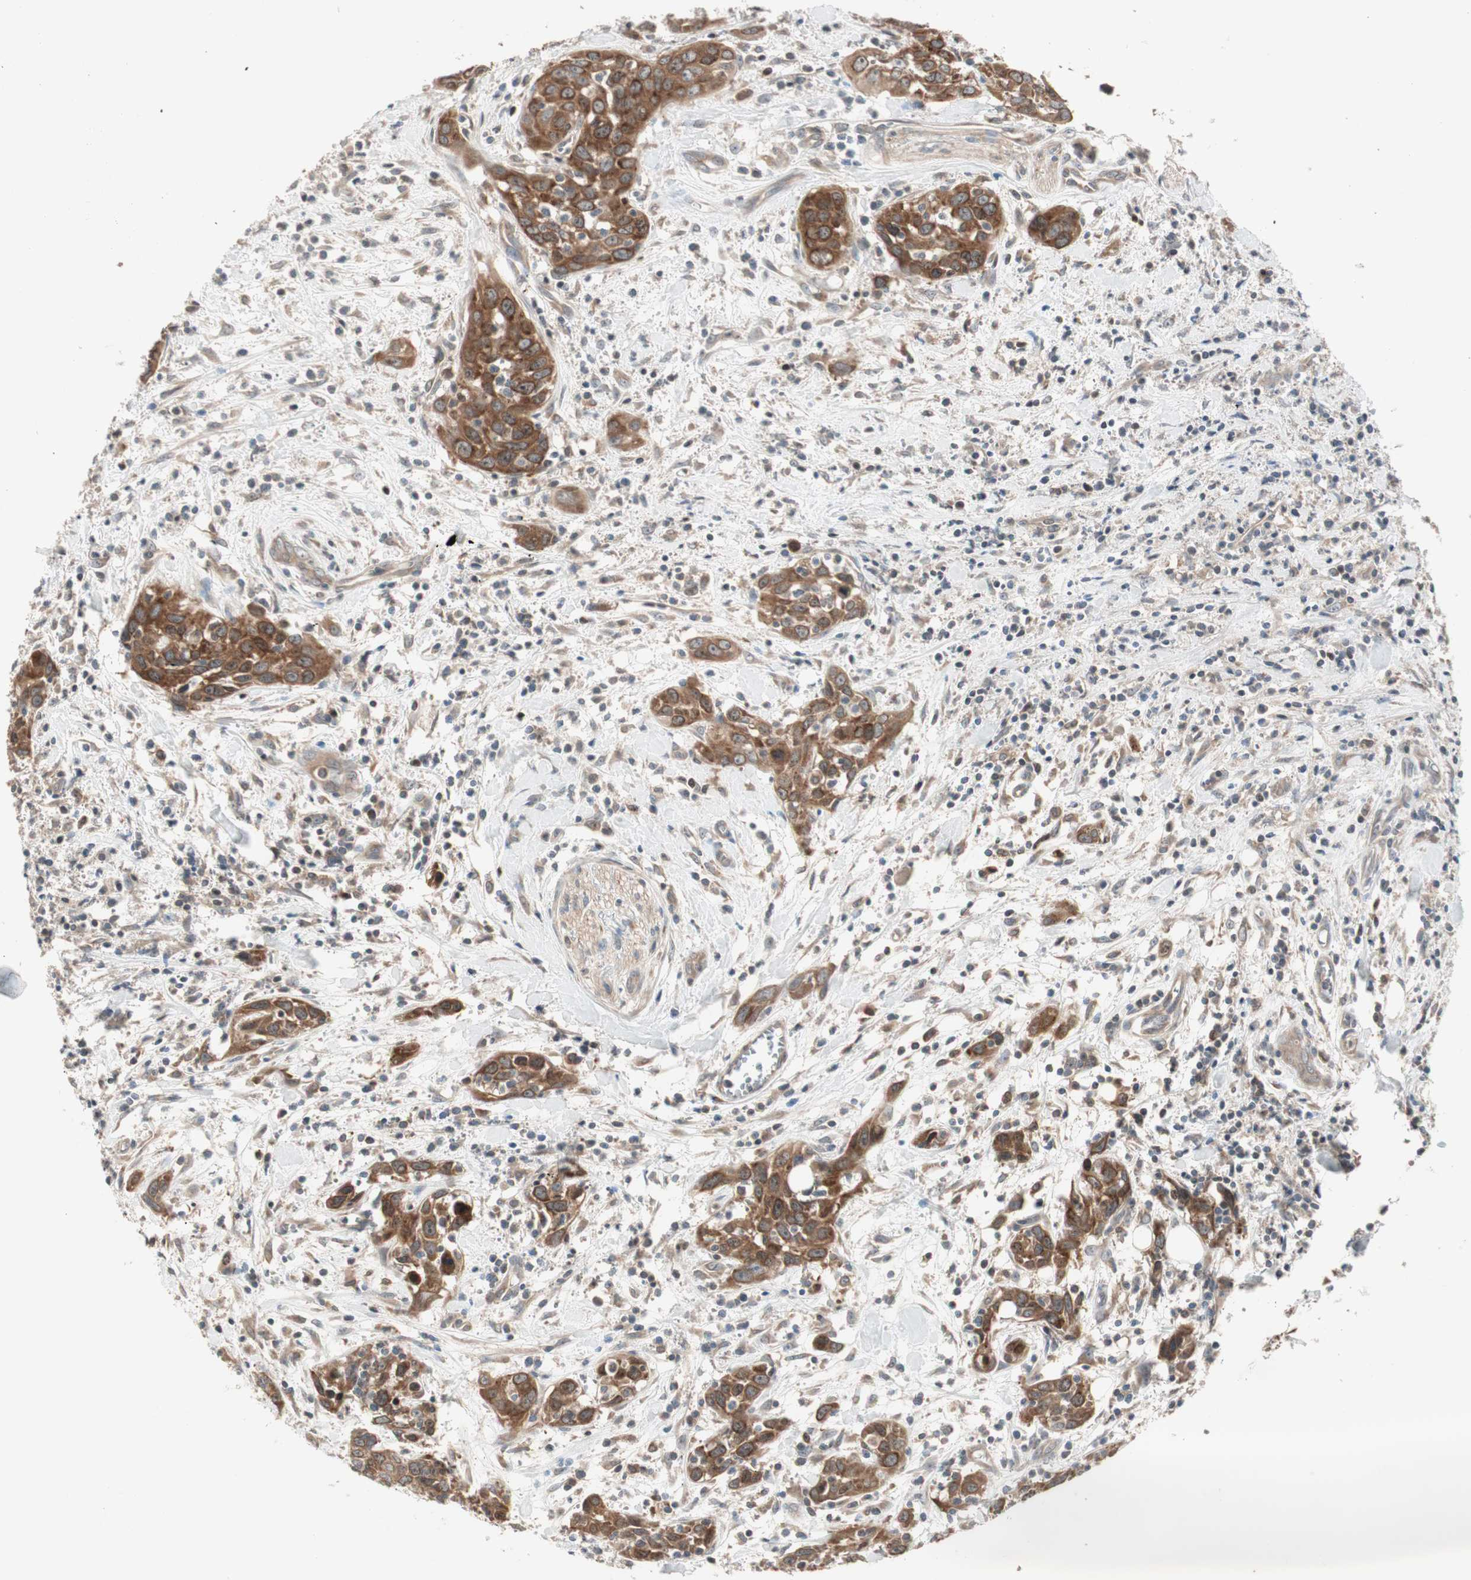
{"staining": {"intensity": "strong", "quantity": ">75%", "location": "cytoplasmic/membranous"}, "tissue": "head and neck cancer", "cell_type": "Tumor cells", "image_type": "cancer", "snomed": [{"axis": "morphology", "description": "Squamous cell carcinoma, NOS"}, {"axis": "topography", "description": "Oral tissue"}, {"axis": "topography", "description": "Head-Neck"}], "caption": "Brown immunohistochemical staining in human head and neck cancer reveals strong cytoplasmic/membranous positivity in approximately >75% of tumor cells. The staining was performed using DAB to visualize the protein expression in brown, while the nuclei were stained in blue with hematoxylin (Magnification: 20x).", "gene": "ATP6AP2", "patient": {"sex": "female", "age": 50}}